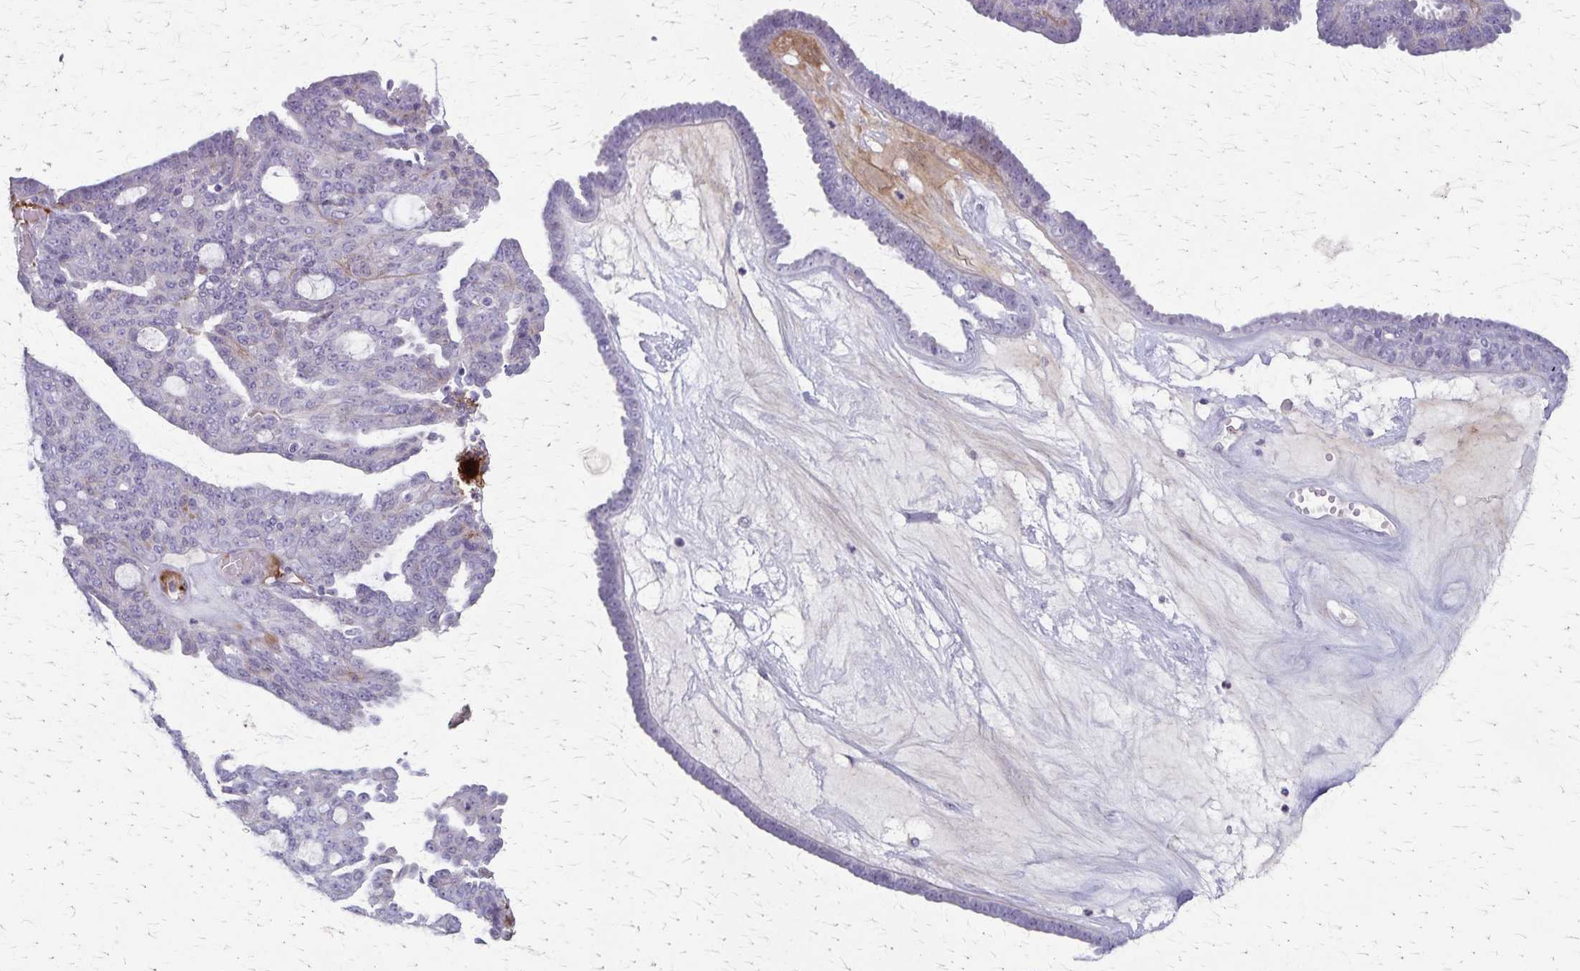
{"staining": {"intensity": "negative", "quantity": "none", "location": "none"}, "tissue": "ovarian cancer", "cell_type": "Tumor cells", "image_type": "cancer", "snomed": [{"axis": "morphology", "description": "Cystadenocarcinoma, serous, NOS"}, {"axis": "topography", "description": "Ovary"}], "caption": "There is no significant expression in tumor cells of ovarian cancer (serous cystadenocarcinoma). The staining is performed using DAB (3,3'-diaminobenzidine) brown chromogen with nuclei counter-stained in using hematoxylin.", "gene": "RASL10B", "patient": {"sex": "female", "age": 71}}